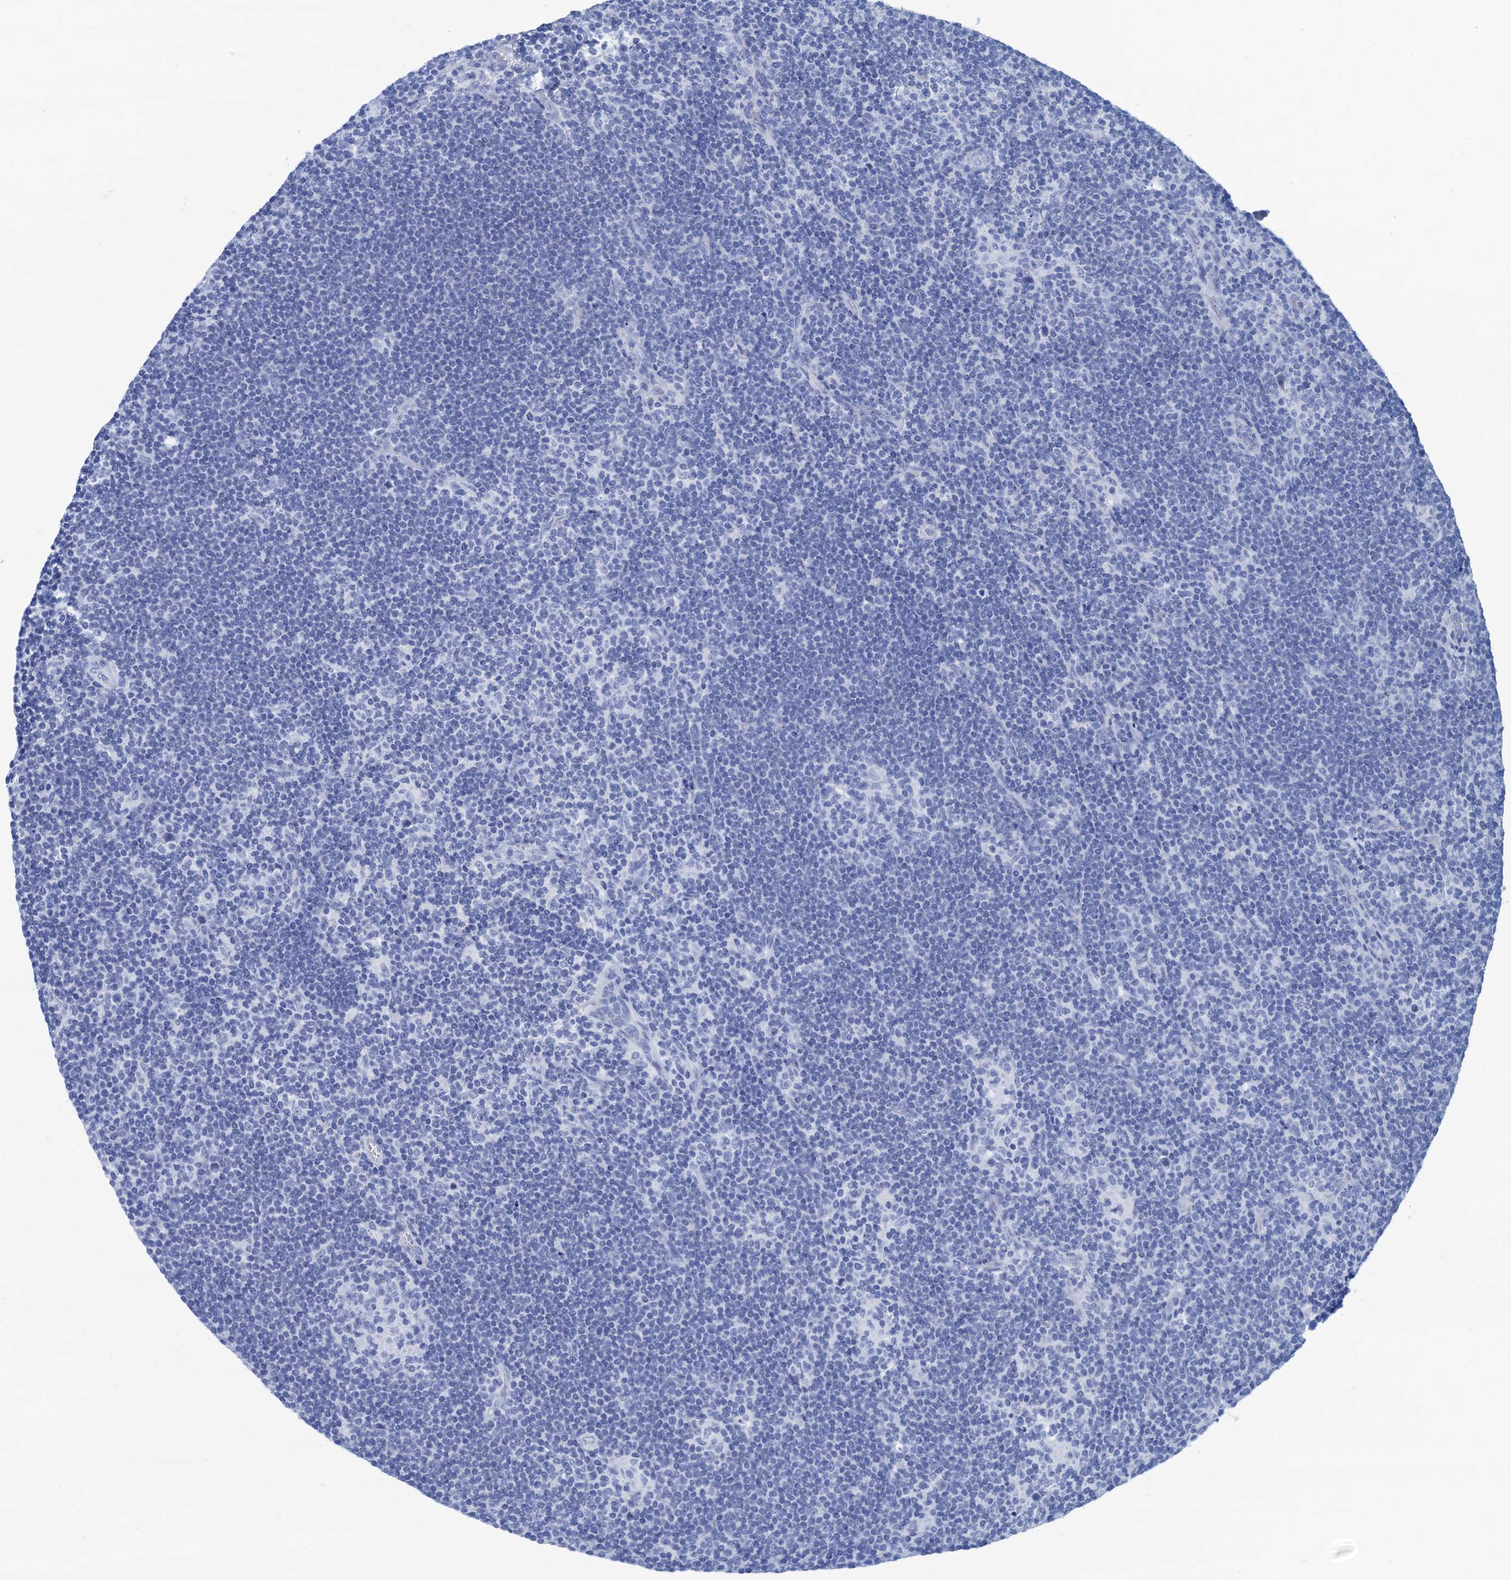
{"staining": {"intensity": "negative", "quantity": "none", "location": "none"}, "tissue": "lymphoma", "cell_type": "Tumor cells", "image_type": "cancer", "snomed": [{"axis": "morphology", "description": "Hodgkin's disease, NOS"}, {"axis": "topography", "description": "Lymph node"}], "caption": "Human Hodgkin's disease stained for a protein using IHC demonstrates no positivity in tumor cells.", "gene": "CABYR", "patient": {"sex": "female", "age": 57}}